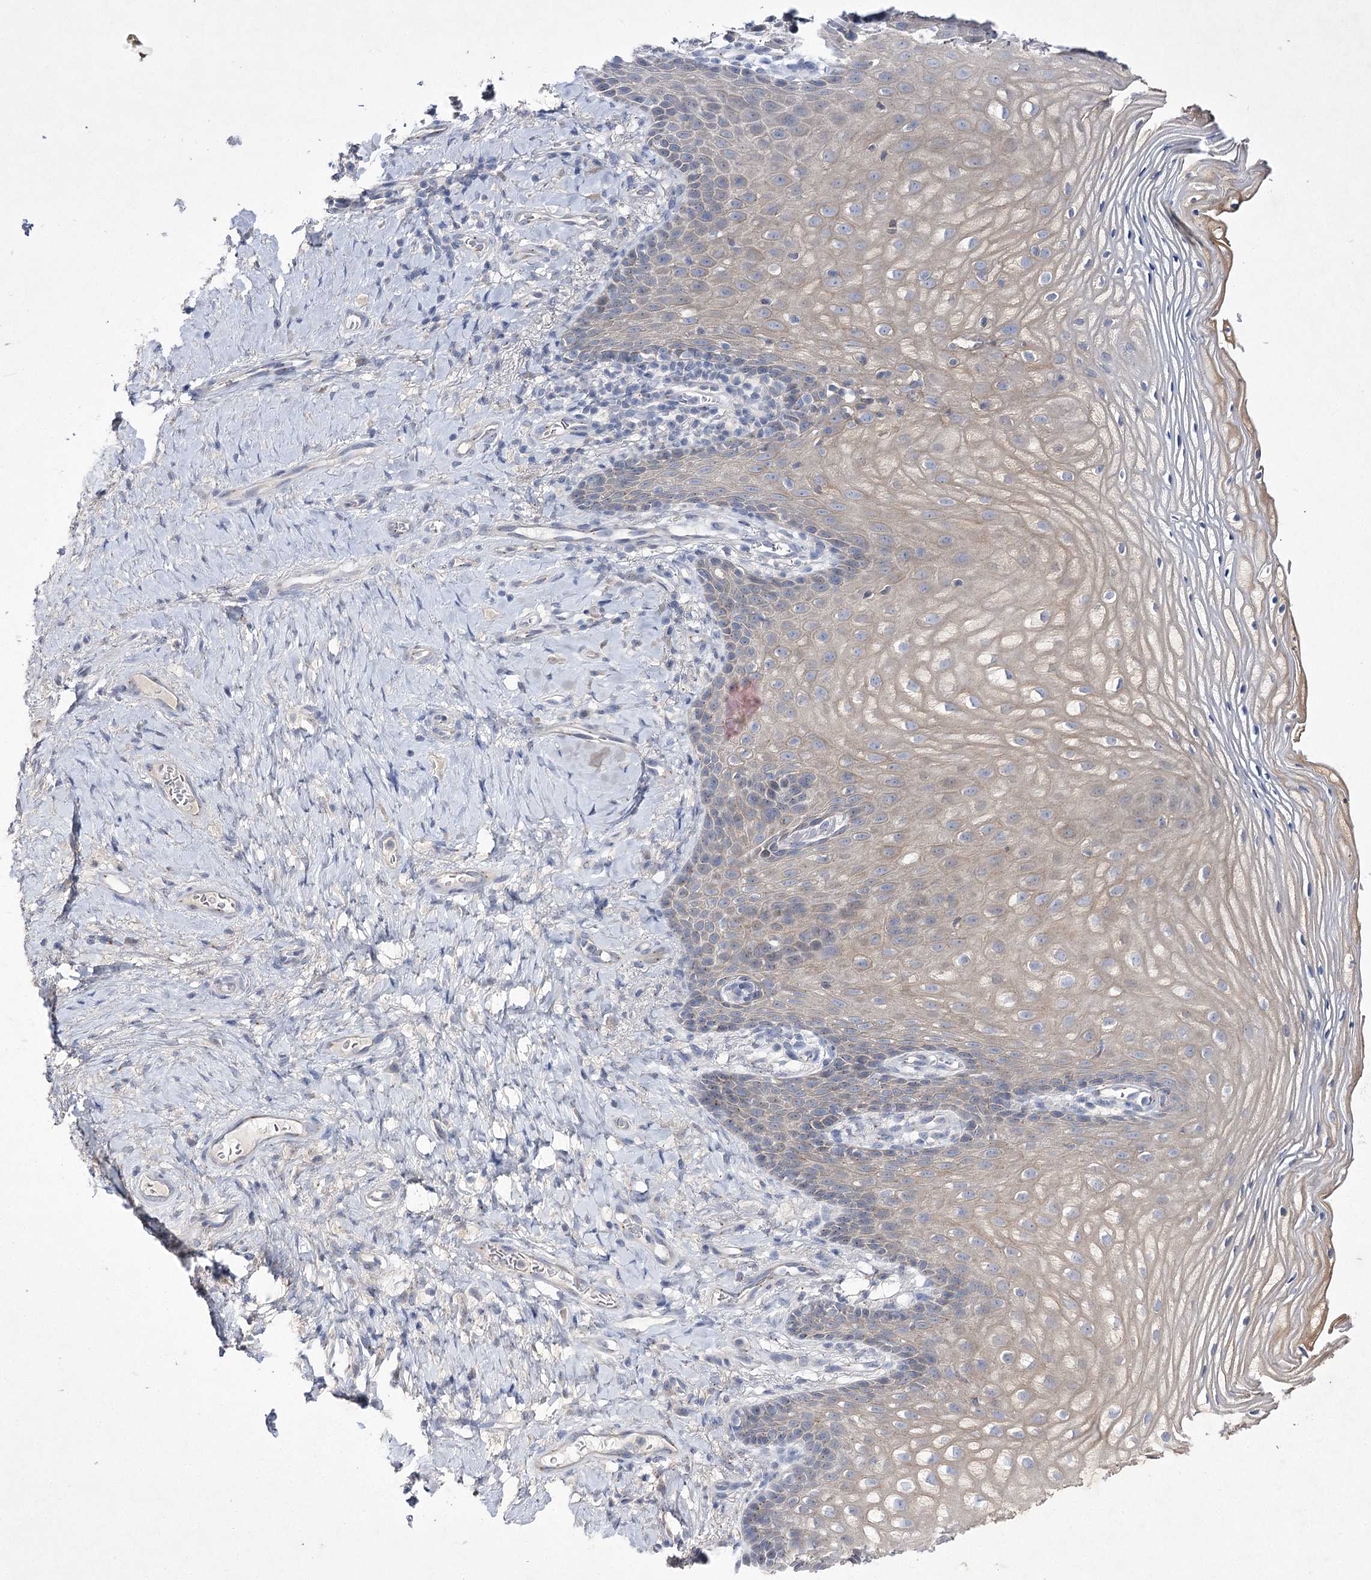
{"staining": {"intensity": "negative", "quantity": "none", "location": "none"}, "tissue": "vagina", "cell_type": "Squamous epithelial cells", "image_type": "normal", "snomed": [{"axis": "morphology", "description": "Normal tissue, NOS"}, {"axis": "topography", "description": "Vagina"}], "caption": "Immunohistochemistry of normal vagina exhibits no positivity in squamous epithelial cells.", "gene": "COX15", "patient": {"sex": "female", "age": 60}}